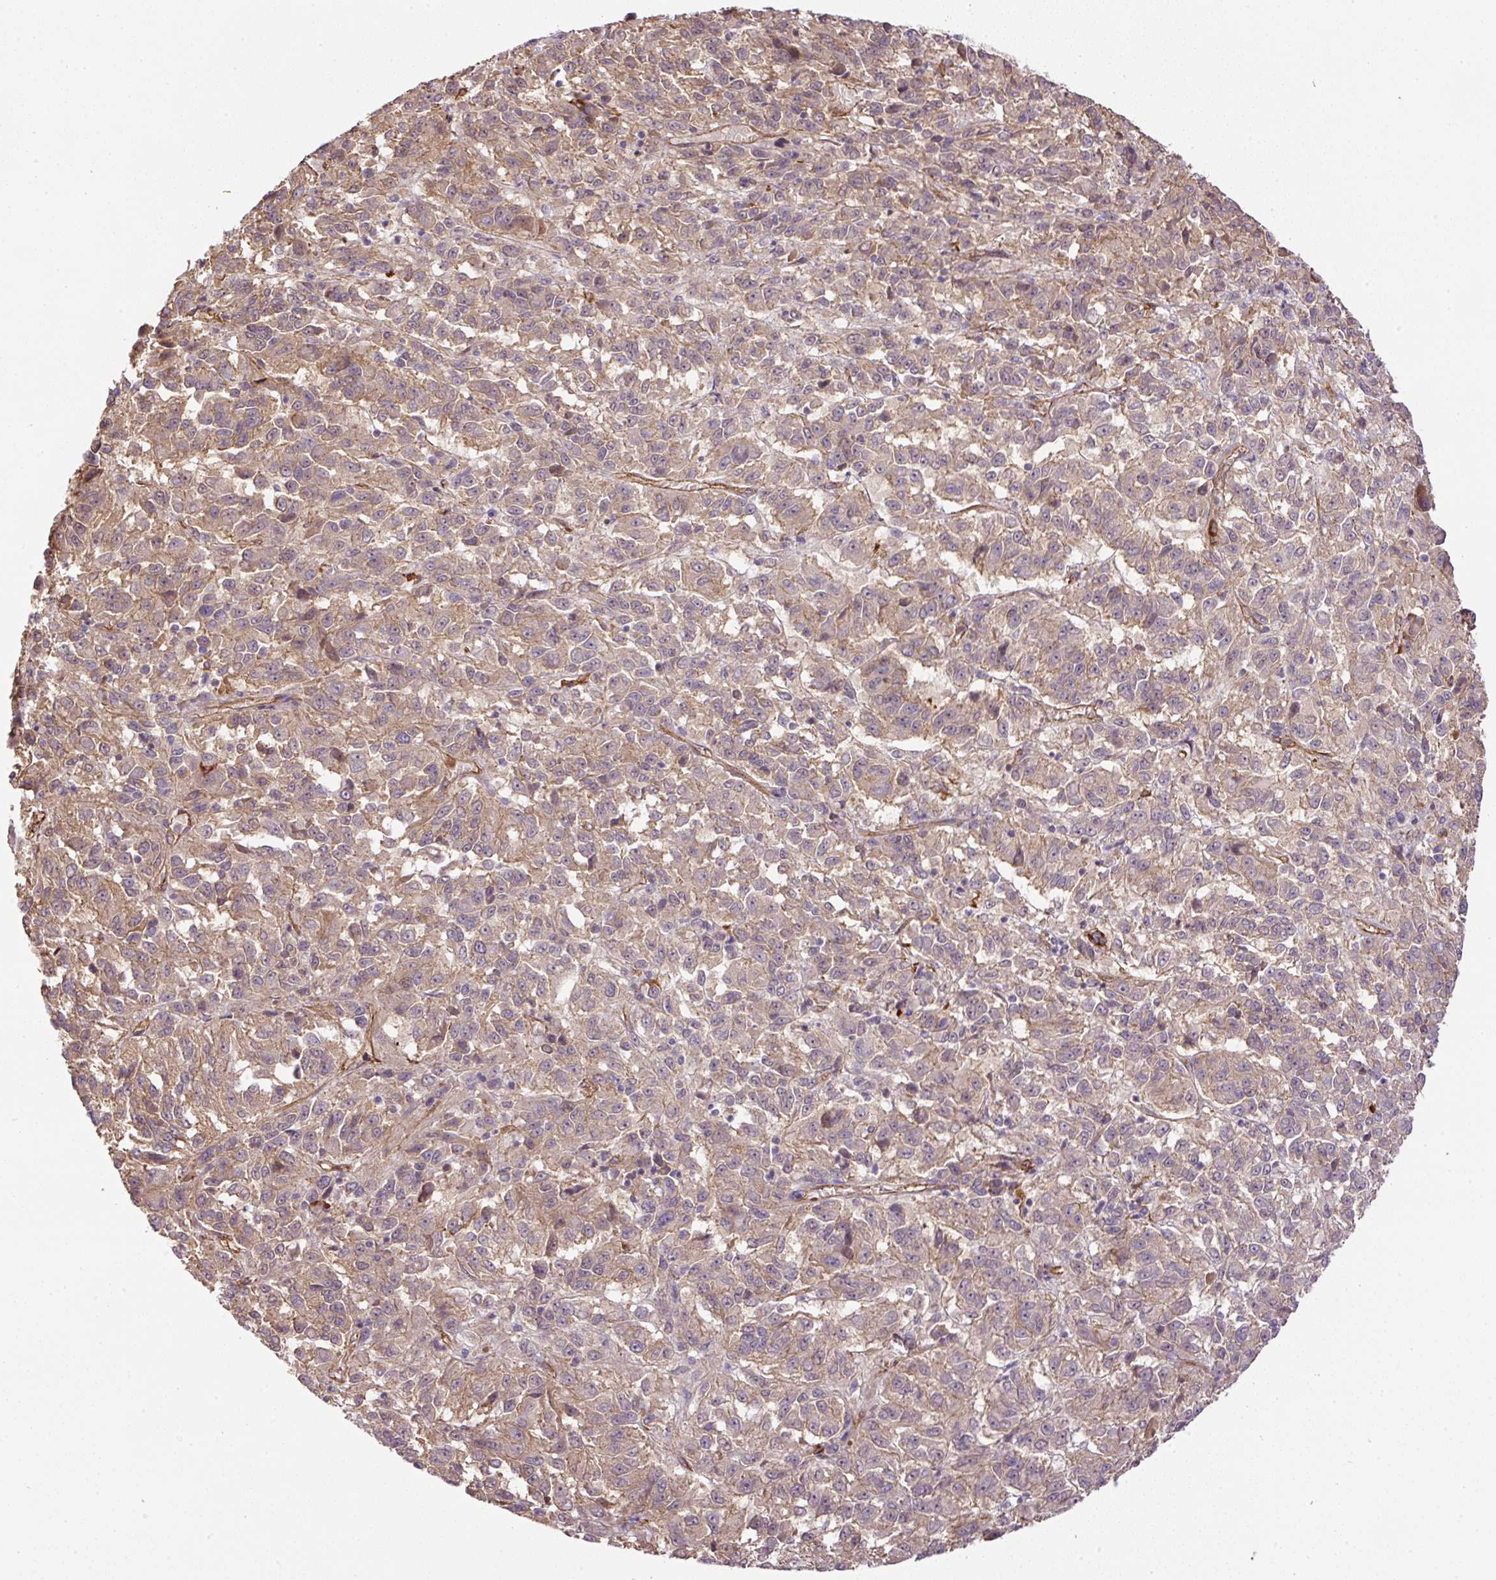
{"staining": {"intensity": "moderate", "quantity": ">75%", "location": "cytoplasmic/membranous"}, "tissue": "melanoma", "cell_type": "Tumor cells", "image_type": "cancer", "snomed": [{"axis": "morphology", "description": "Malignant melanoma, Metastatic site"}, {"axis": "topography", "description": "Lung"}], "caption": "A brown stain shows moderate cytoplasmic/membranous expression of a protein in human malignant melanoma (metastatic site) tumor cells.", "gene": "B3GALT5", "patient": {"sex": "male", "age": 64}}